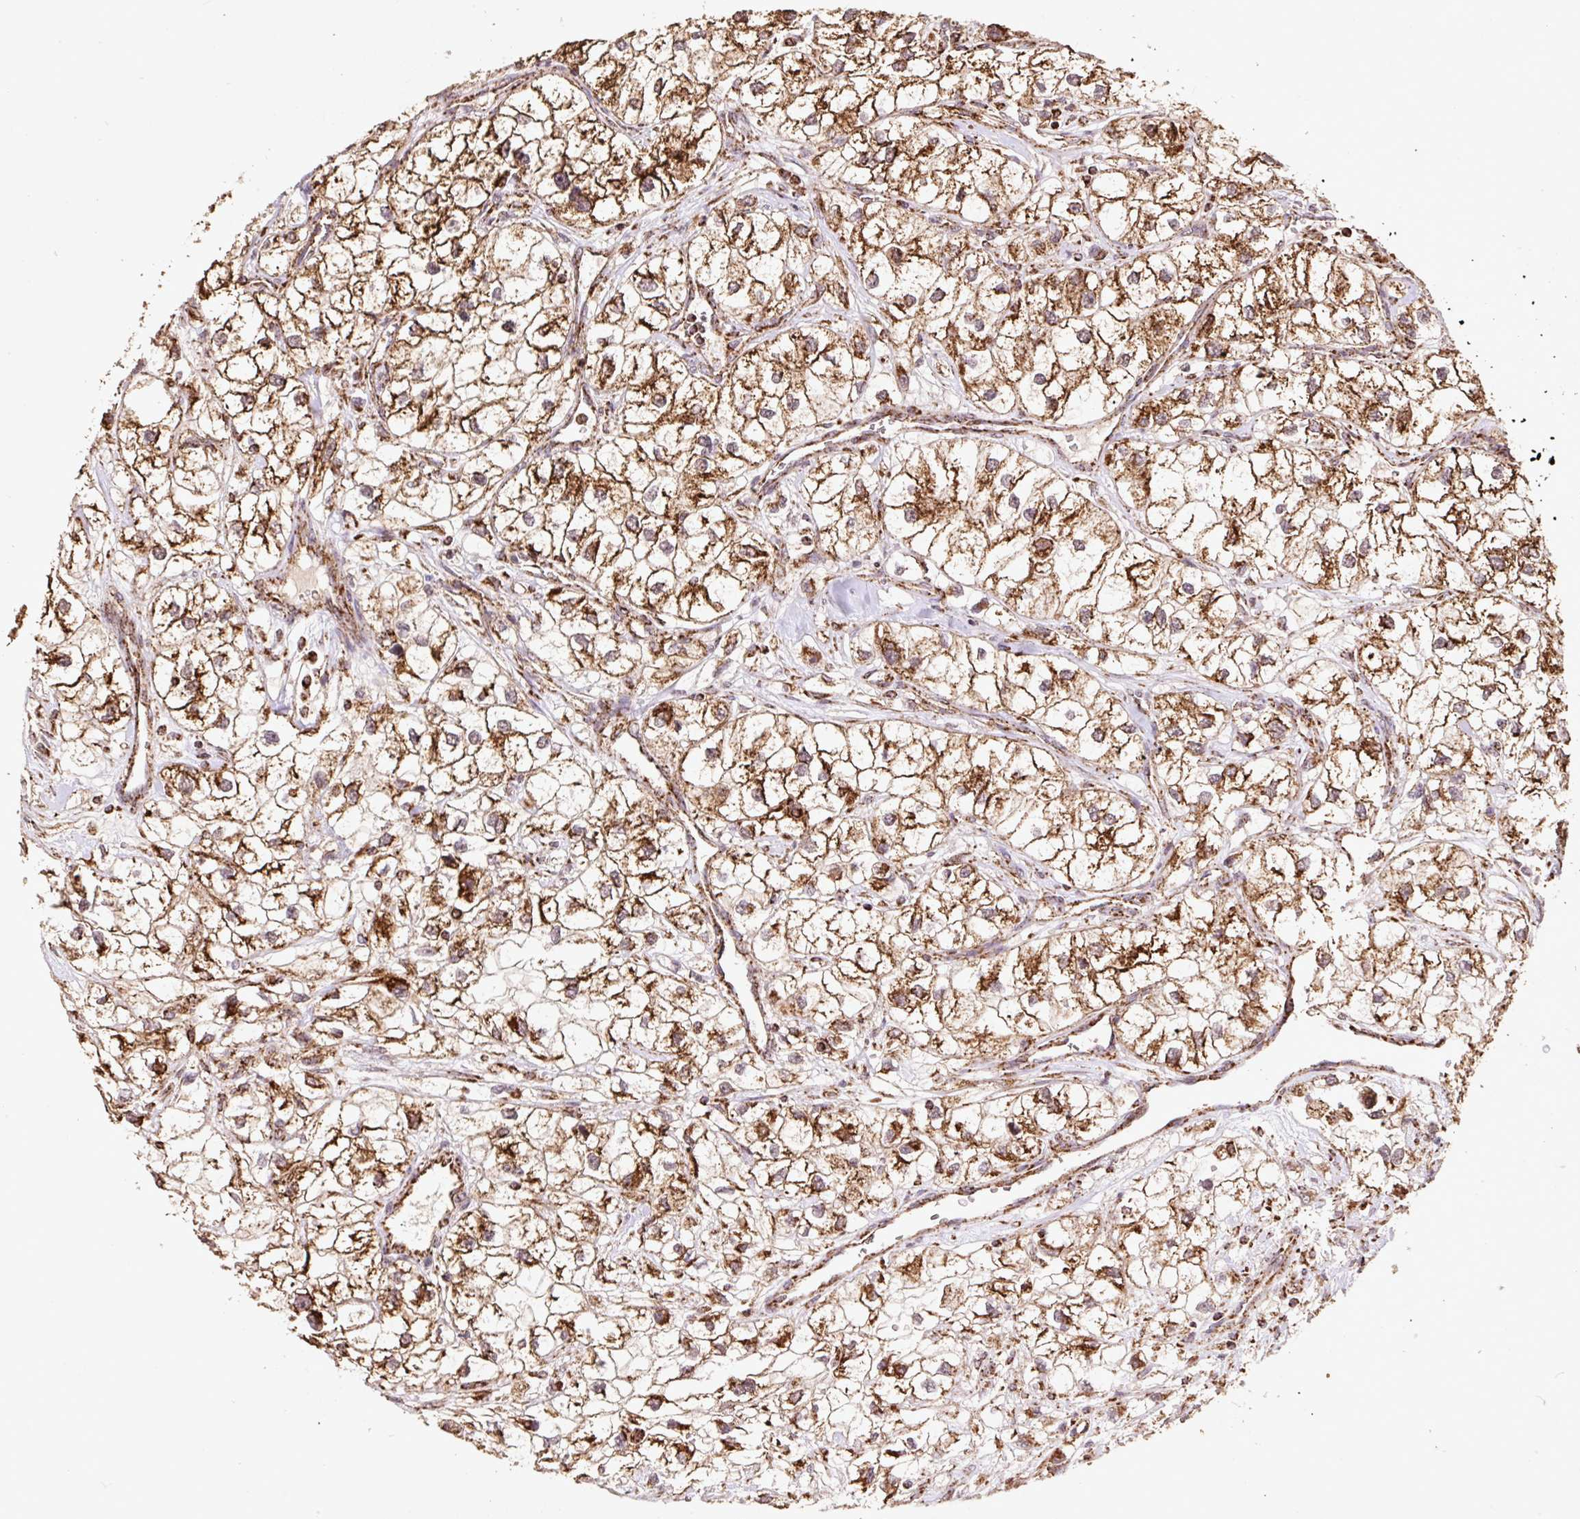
{"staining": {"intensity": "moderate", "quantity": ">75%", "location": "cytoplasmic/membranous"}, "tissue": "renal cancer", "cell_type": "Tumor cells", "image_type": "cancer", "snomed": [{"axis": "morphology", "description": "Adenocarcinoma, NOS"}, {"axis": "topography", "description": "Kidney"}], "caption": "About >75% of tumor cells in adenocarcinoma (renal) demonstrate moderate cytoplasmic/membranous protein expression as visualized by brown immunohistochemical staining.", "gene": "ATP5F1A", "patient": {"sex": "male", "age": 59}}